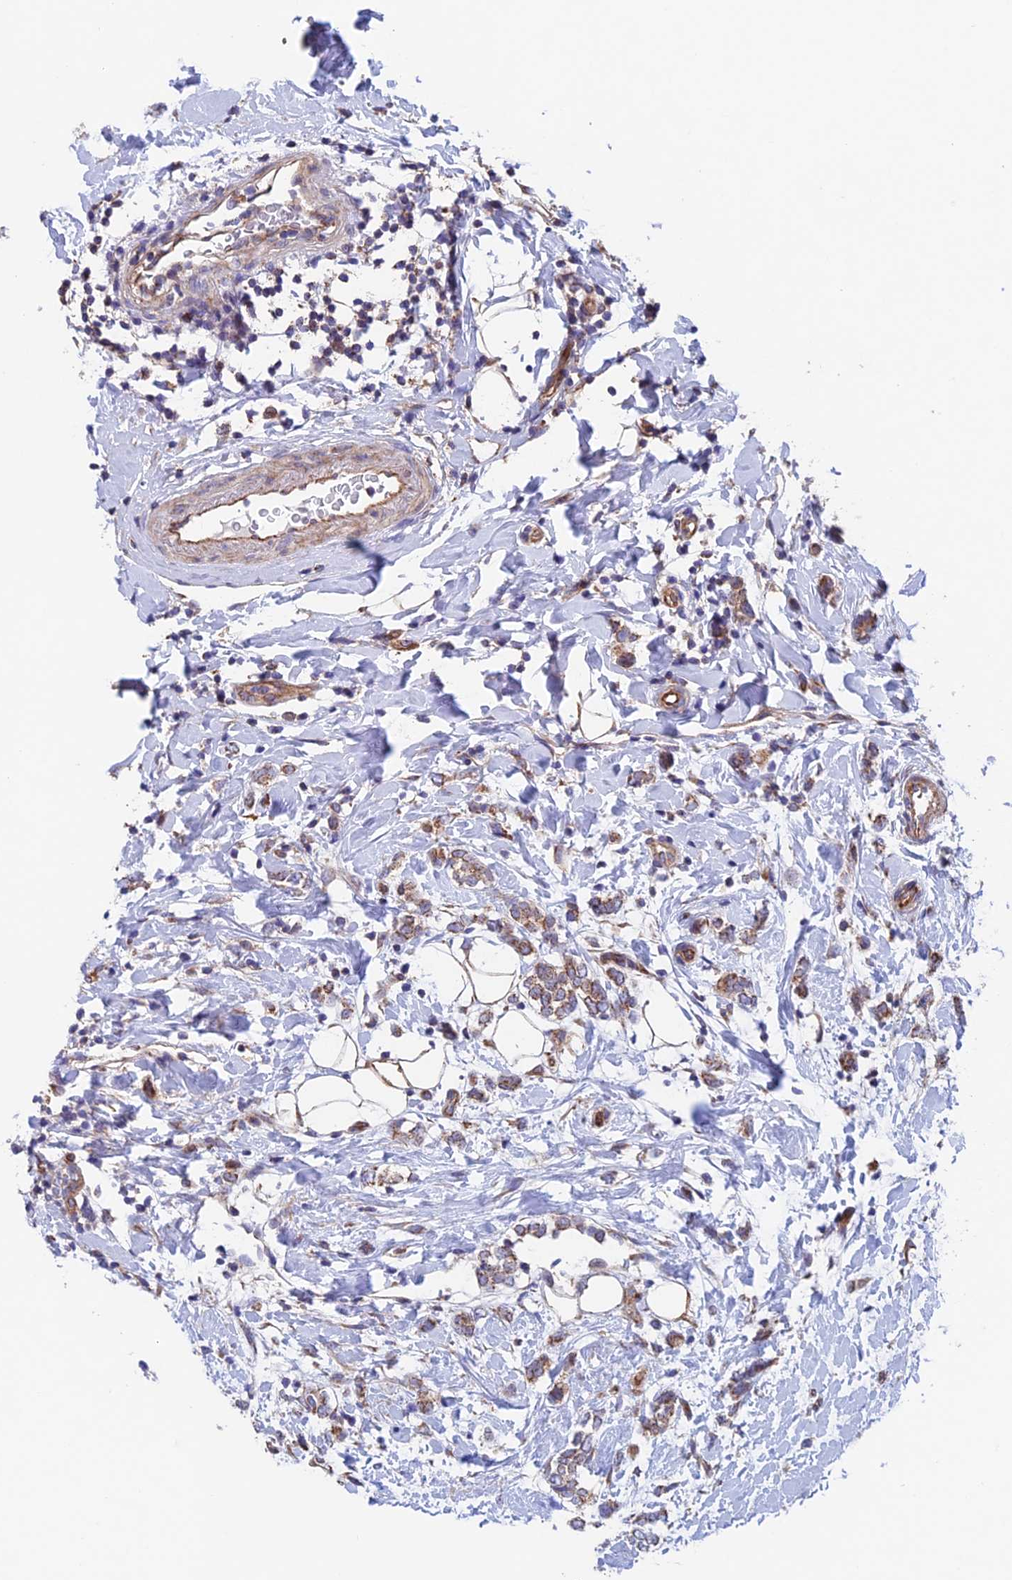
{"staining": {"intensity": "moderate", "quantity": ">75%", "location": "cytoplasmic/membranous"}, "tissue": "breast cancer", "cell_type": "Tumor cells", "image_type": "cancer", "snomed": [{"axis": "morphology", "description": "Normal tissue, NOS"}, {"axis": "morphology", "description": "Lobular carcinoma"}, {"axis": "topography", "description": "Breast"}], "caption": "High-power microscopy captured an immunohistochemistry (IHC) photomicrograph of breast cancer, revealing moderate cytoplasmic/membranous staining in about >75% of tumor cells.", "gene": "MRPL1", "patient": {"sex": "female", "age": 47}}